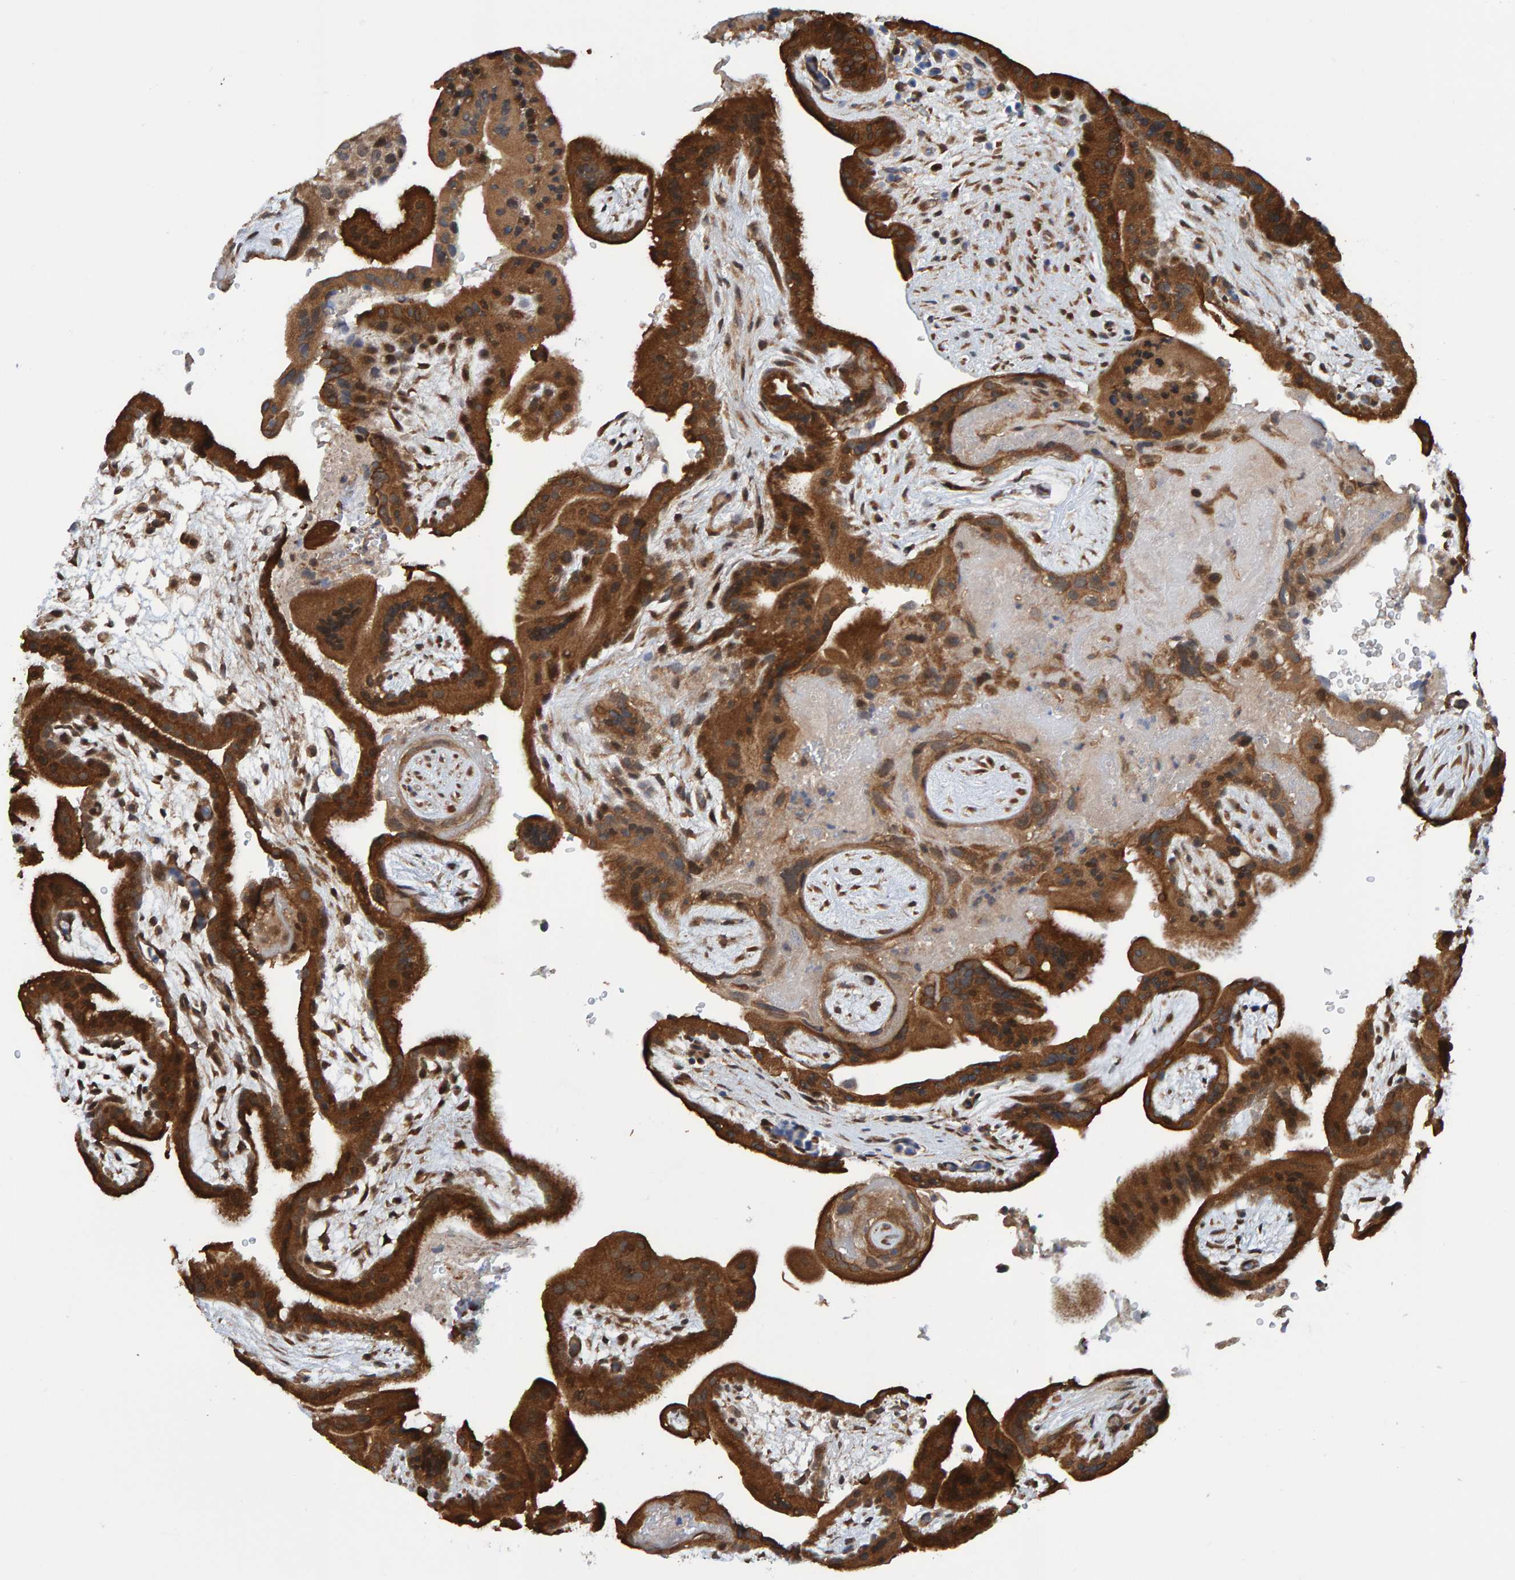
{"staining": {"intensity": "strong", "quantity": ">75%", "location": "cytoplasmic/membranous"}, "tissue": "placenta", "cell_type": "Decidual cells", "image_type": "normal", "snomed": [{"axis": "morphology", "description": "Normal tissue, NOS"}, {"axis": "topography", "description": "Placenta"}], "caption": "Decidual cells reveal strong cytoplasmic/membranous positivity in about >75% of cells in normal placenta.", "gene": "SCRN2", "patient": {"sex": "female", "age": 35}}